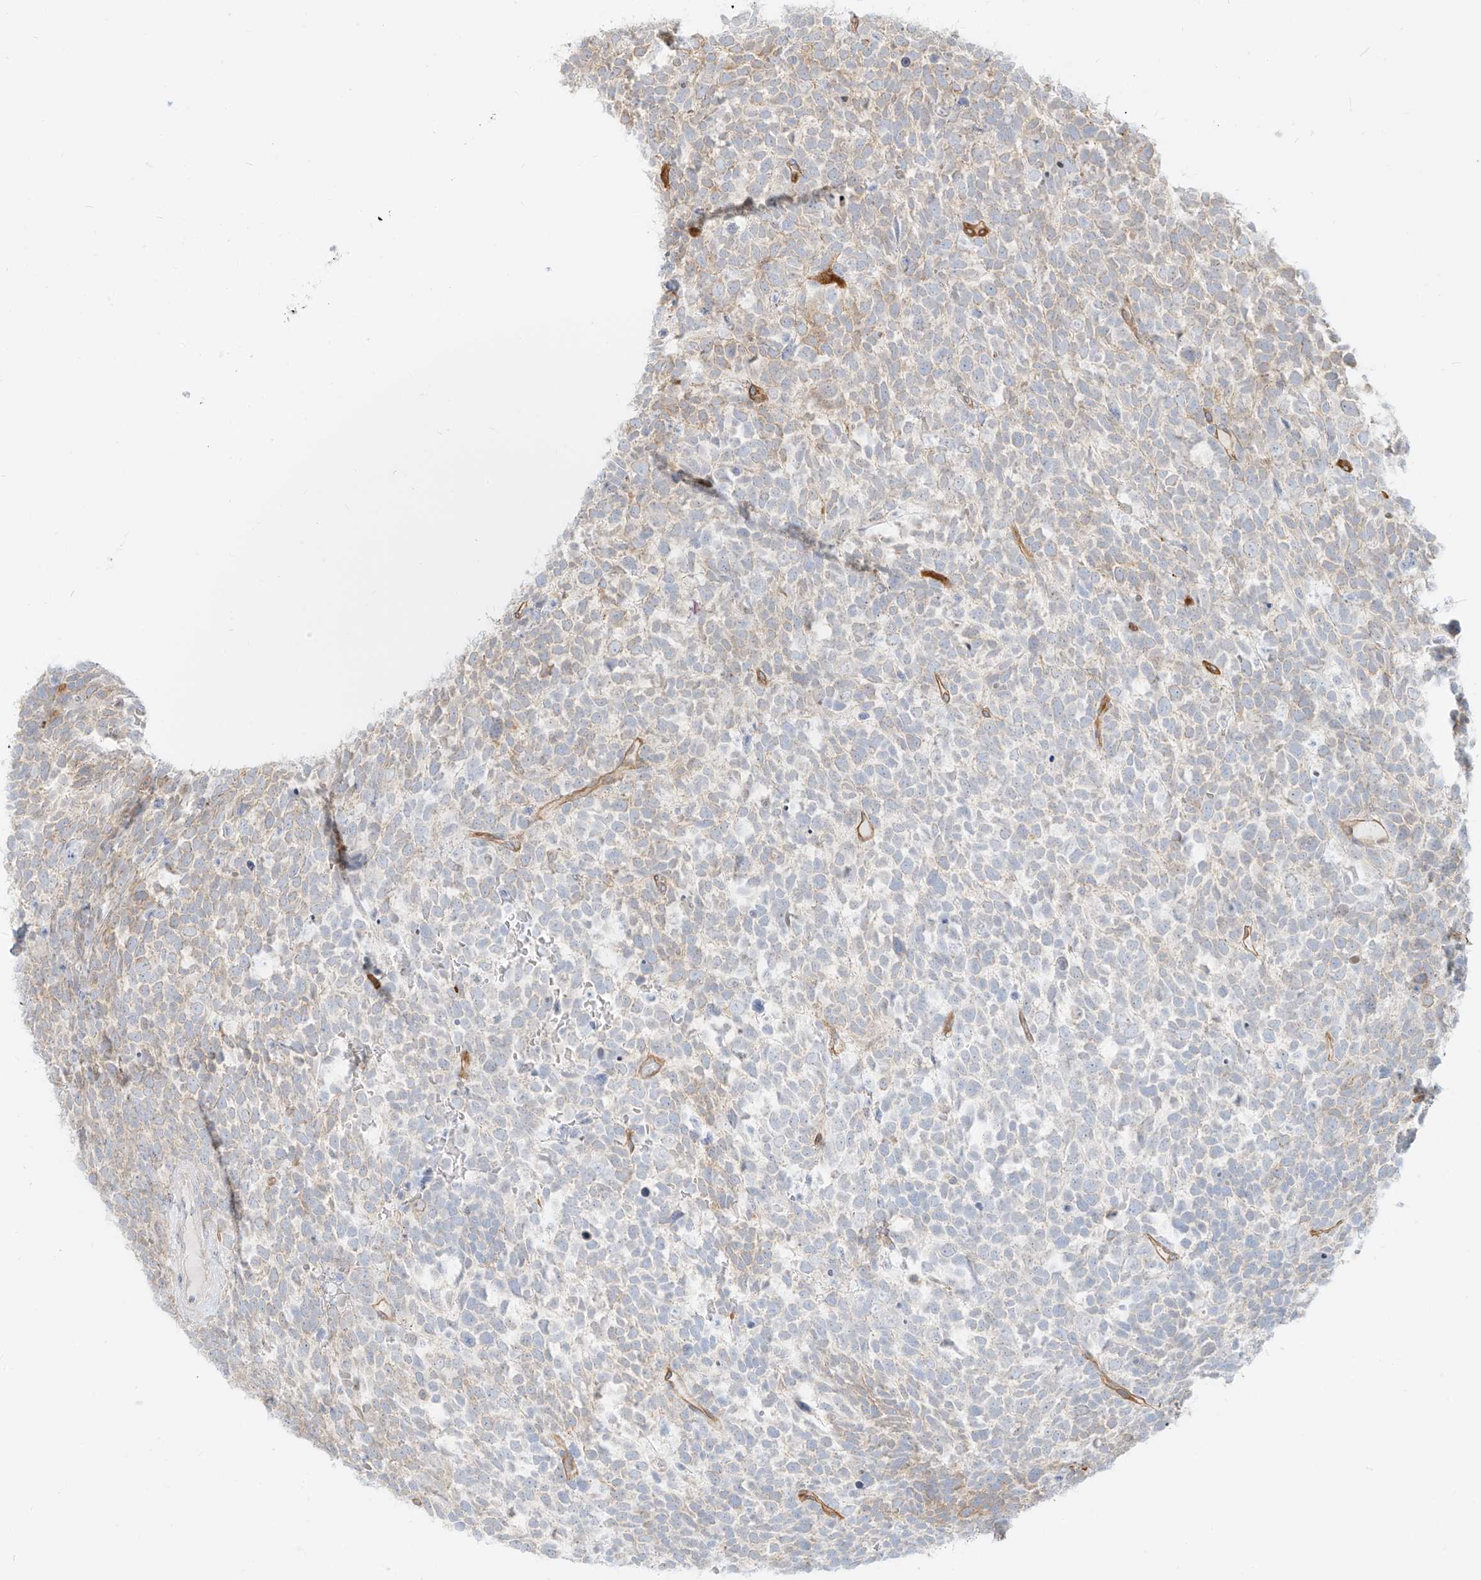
{"staining": {"intensity": "negative", "quantity": "none", "location": "none"}, "tissue": "urothelial cancer", "cell_type": "Tumor cells", "image_type": "cancer", "snomed": [{"axis": "morphology", "description": "Urothelial carcinoma, High grade"}, {"axis": "topography", "description": "Urinary bladder"}], "caption": "Human urothelial cancer stained for a protein using immunohistochemistry (IHC) shows no expression in tumor cells.", "gene": "NHSL1", "patient": {"sex": "female", "age": 82}}